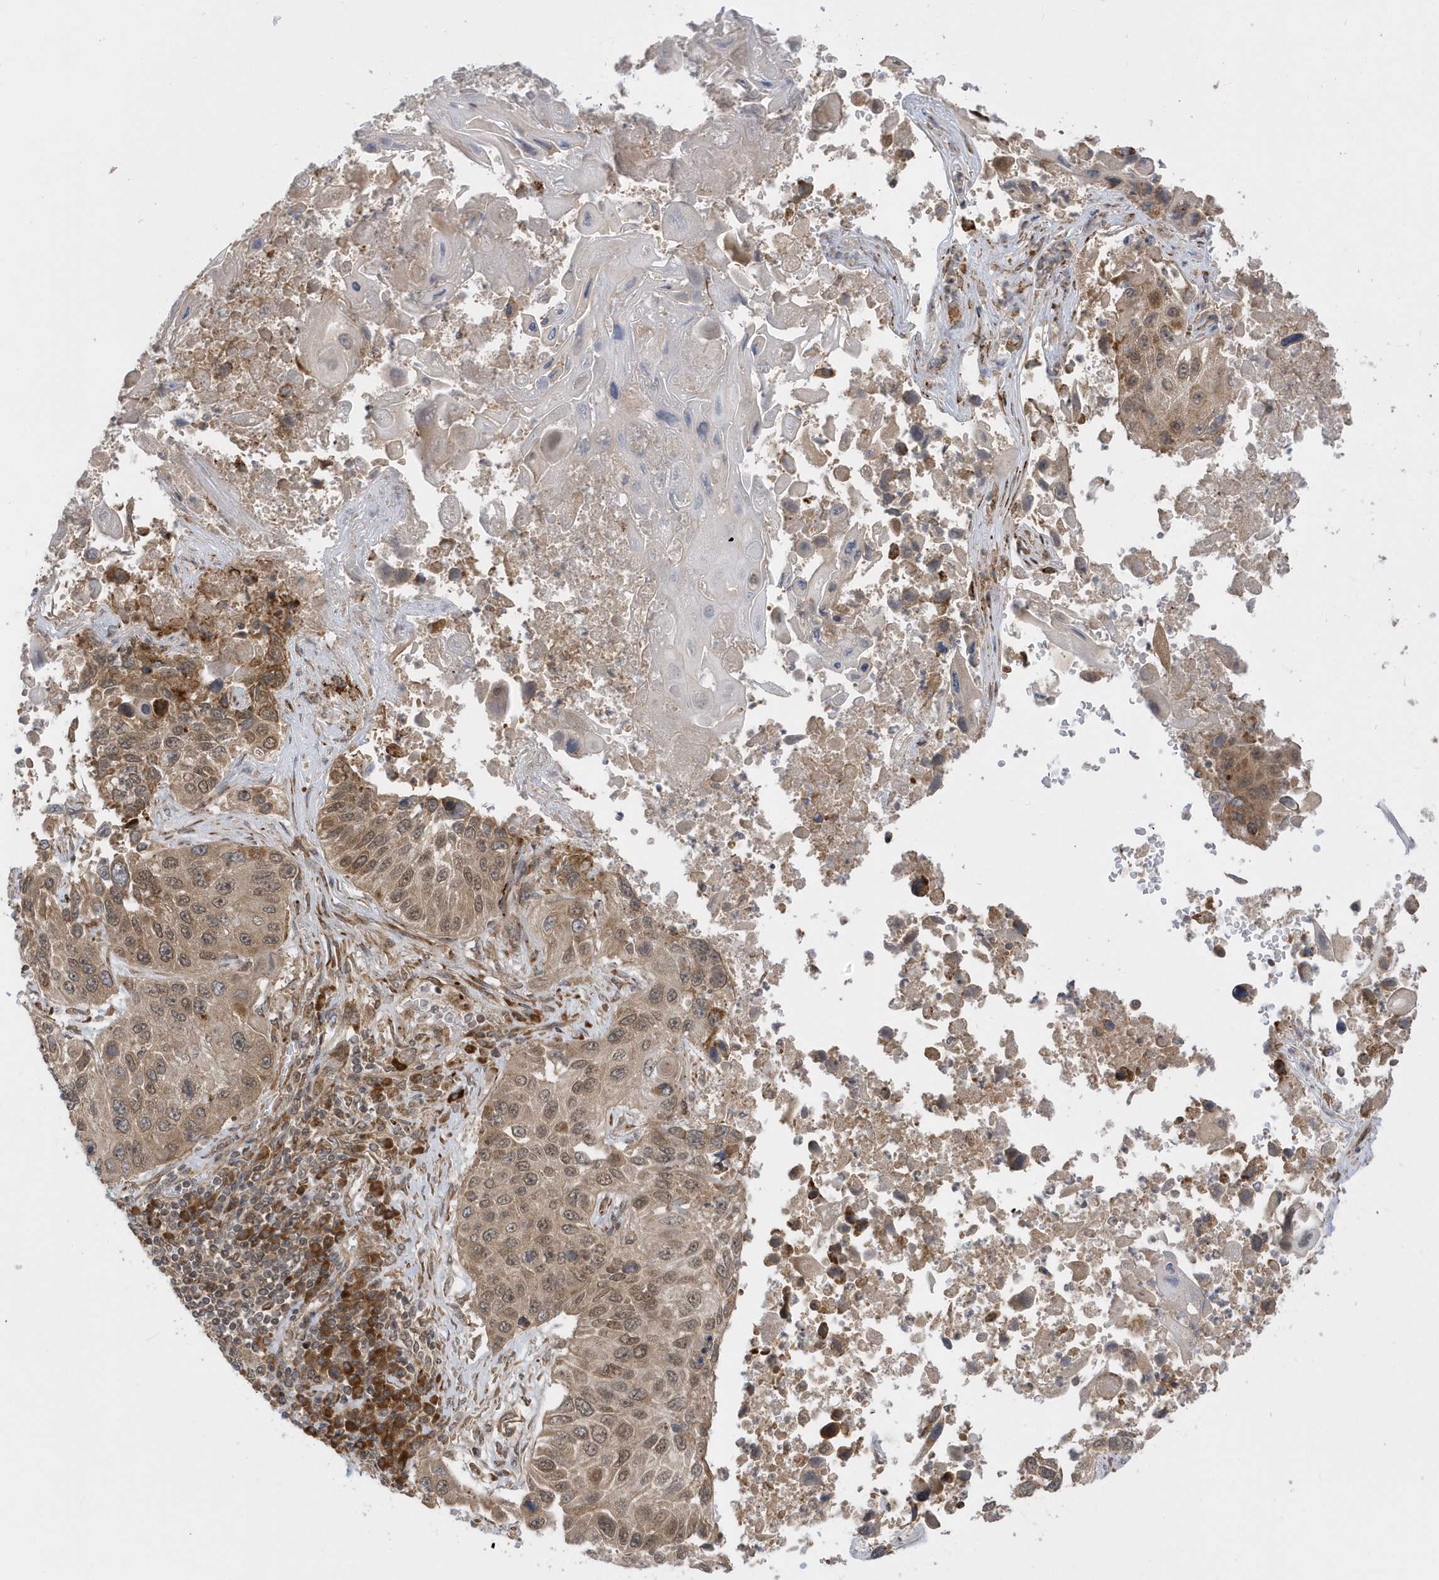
{"staining": {"intensity": "moderate", "quantity": ">75%", "location": "cytoplasmic/membranous,nuclear"}, "tissue": "lung cancer", "cell_type": "Tumor cells", "image_type": "cancer", "snomed": [{"axis": "morphology", "description": "Squamous cell carcinoma, NOS"}, {"axis": "topography", "description": "Lung"}], "caption": "Tumor cells reveal medium levels of moderate cytoplasmic/membranous and nuclear expression in approximately >75% of cells in human lung squamous cell carcinoma. (IHC, brightfield microscopy, high magnification).", "gene": "METTL21A", "patient": {"sex": "male", "age": 61}}